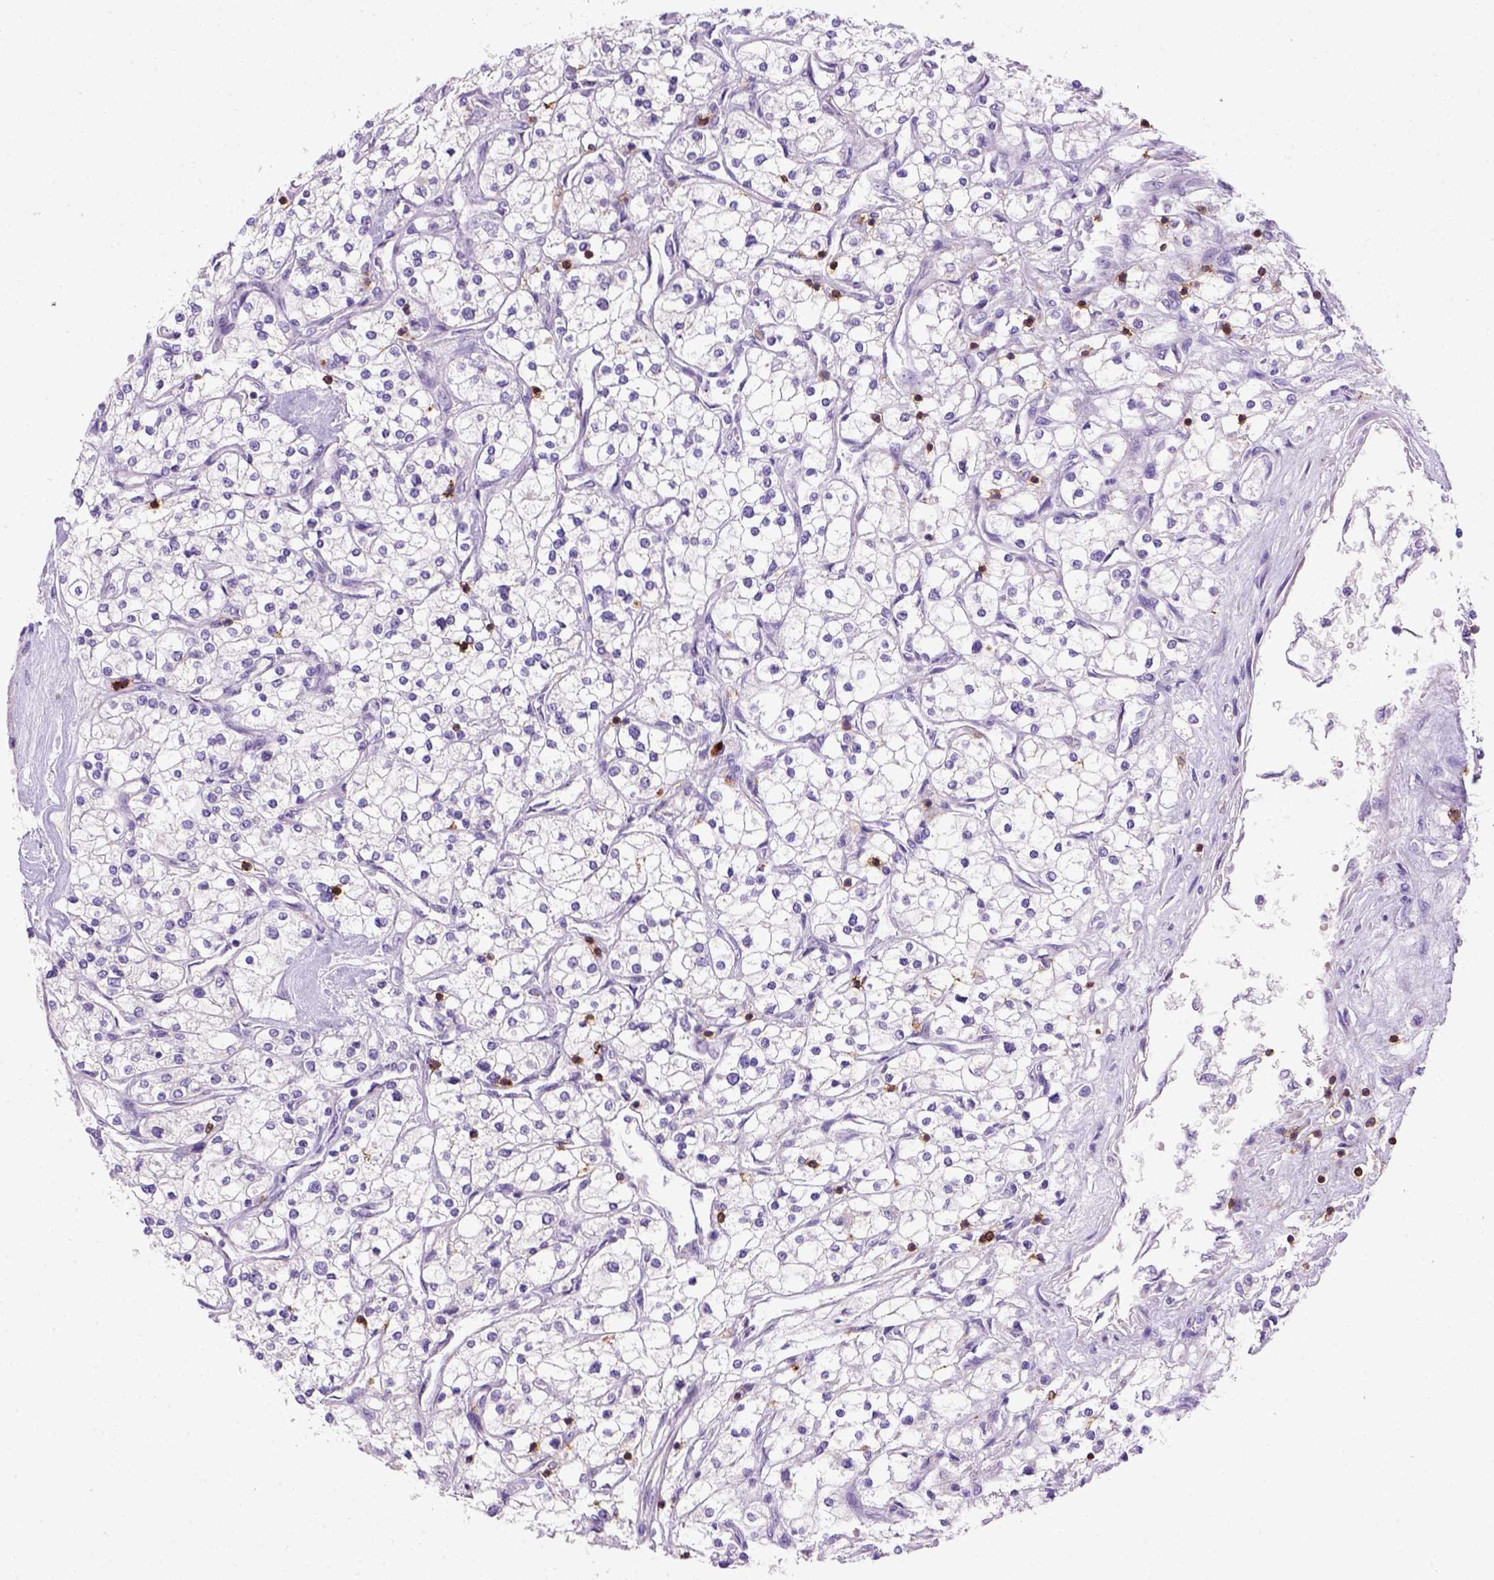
{"staining": {"intensity": "negative", "quantity": "none", "location": "none"}, "tissue": "renal cancer", "cell_type": "Tumor cells", "image_type": "cancer", "snomed": [{"axis": "morphology", "description": "Adenocarcinoma, NOS"}, {"axis": "topography", "description": "Kidney"}], "caption": "An image of human renal cancer (adenocarcinoma) is negative for staining in tumor cells. (Stains: DAB immunohistochemistry (IHC) with hematoxylin counter stain, Microscopy: brightfield microscopy at high magnification).", "gene": "CD3E", "patient": {"sex": "male", "age": 80}}